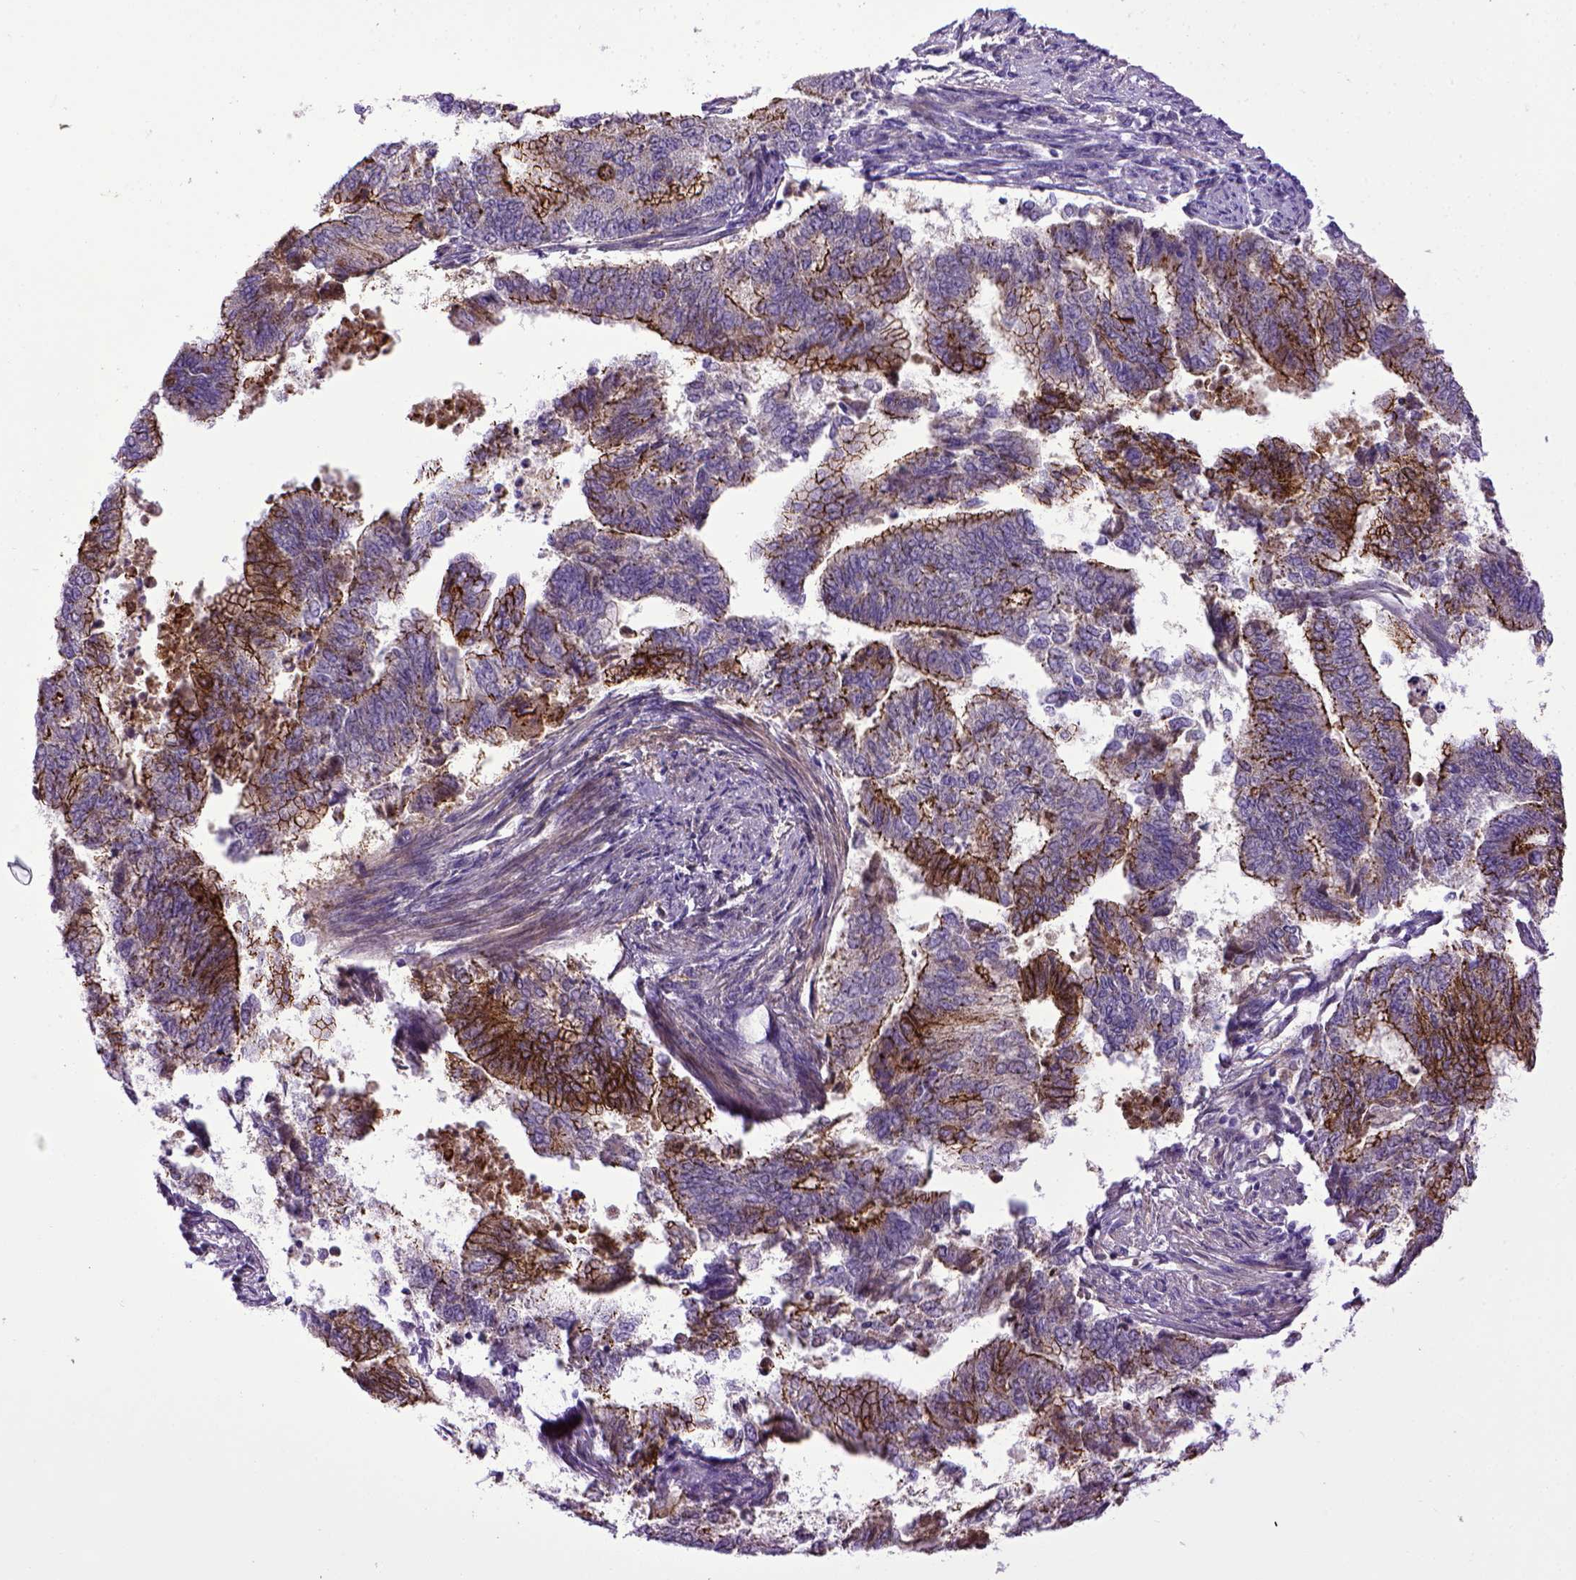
{"staining": {"intensity": "strong", "quantity": "25%-75%", "location": "cytoplasmic/membranous"}, "tissue": "endometrial cancer", "cell_type": "Tumor cells", "image_type": "cancer", "snomed": [{"axis": "morphology", "description": "Adenocarcinoma, NOS"}, {"axis": "topography", "description": "Endometrium"}], "caption": "Human endometrial adenocarcinoma stained with a protein marker displays strong staining in tumor cells.", "gene": "CDH1", "patient": {"sex": "female", "age": 65}}